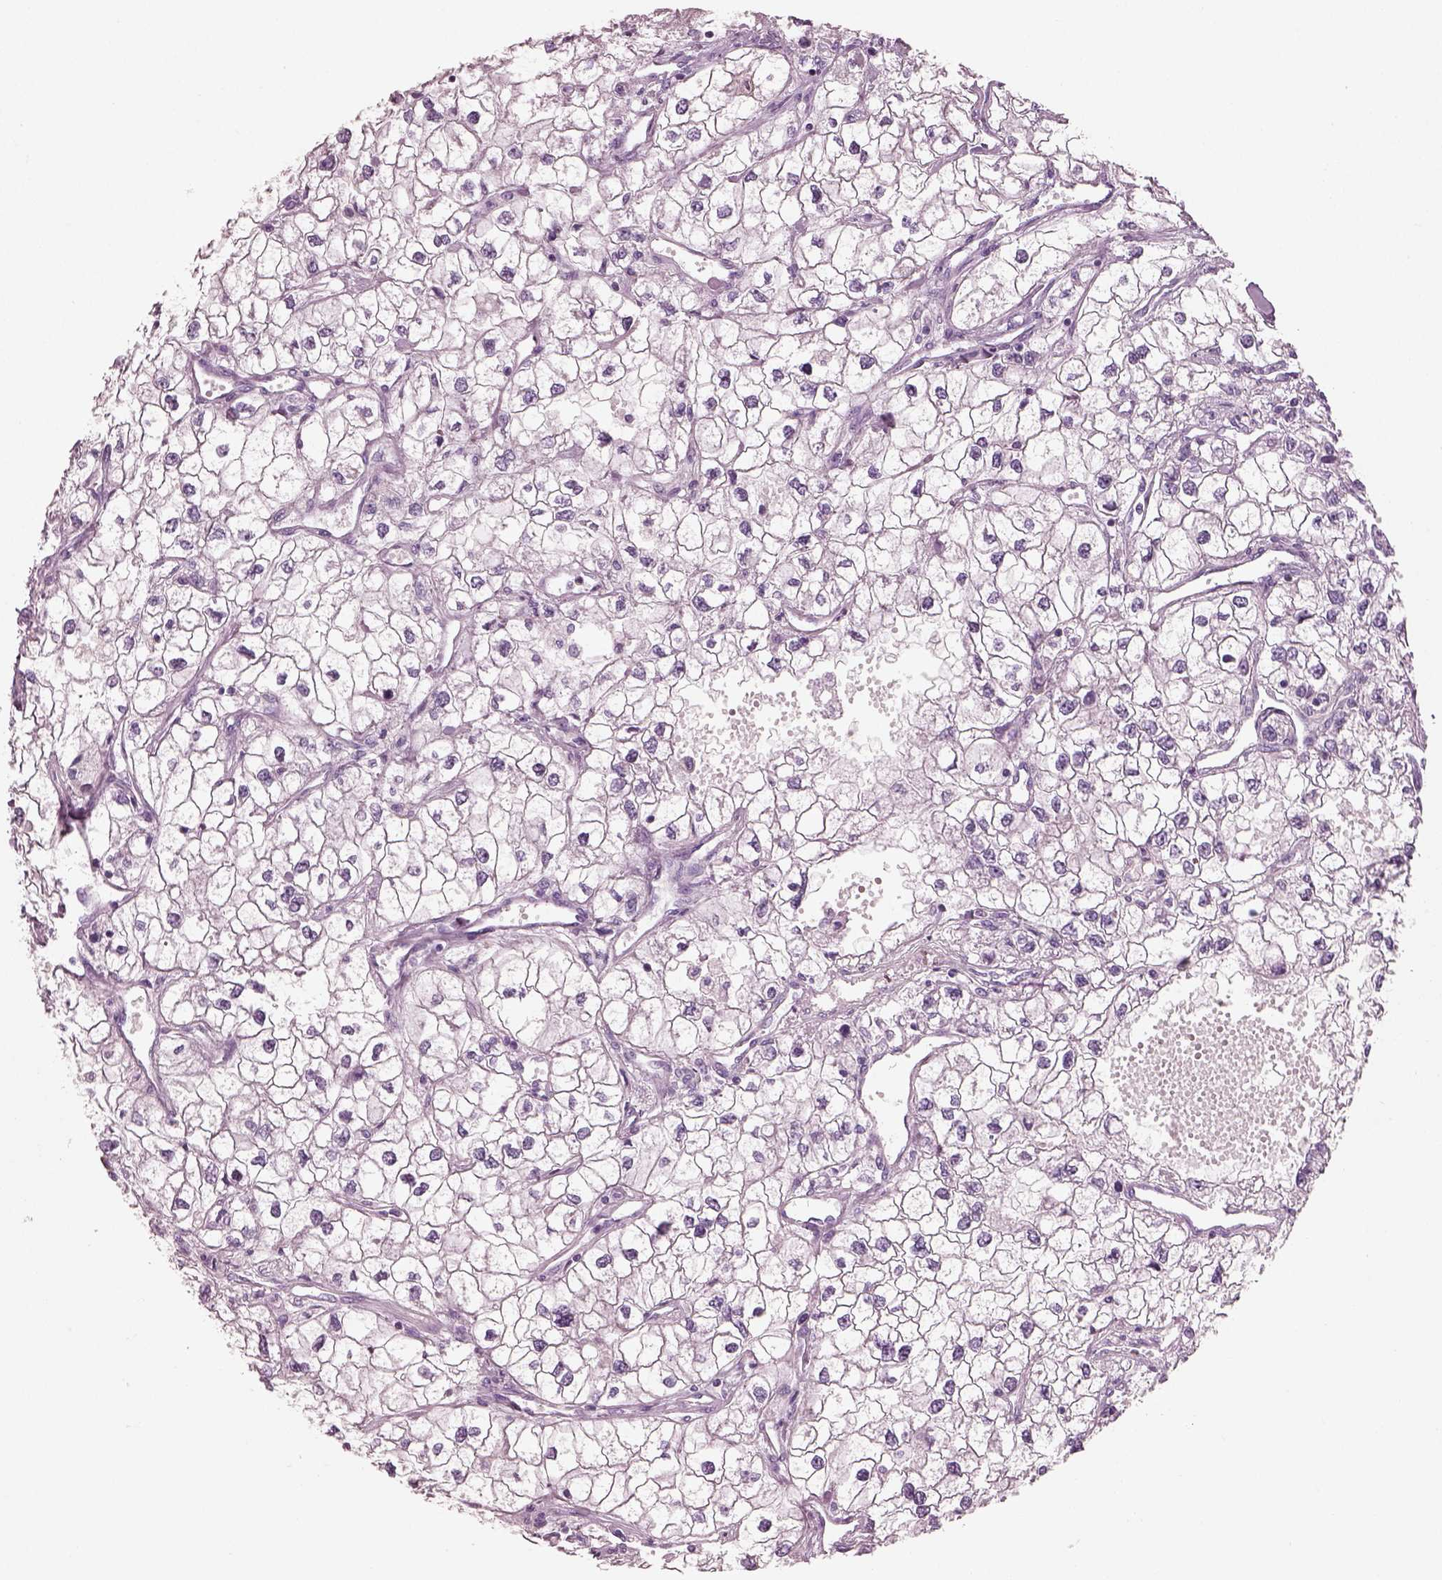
{"staining": {"intensity": "negative", "quantity": "none", "location": "none"}, "tissue": "renal cancer", "cell_type": "Tumor cells", "image_type": "cancer", "snomed": [{"axis": "morphology", "description": "Adenocarcinoma, NOS"}, {"axis": "topography", "description": "Kidney"}], "caption": "A photomicrograph of human renal cancer (adenocarcinoma) is negative for staining in tumor cells.", "gene": "SLC27A2", "patient": {"sex": "male", "age": 59}}